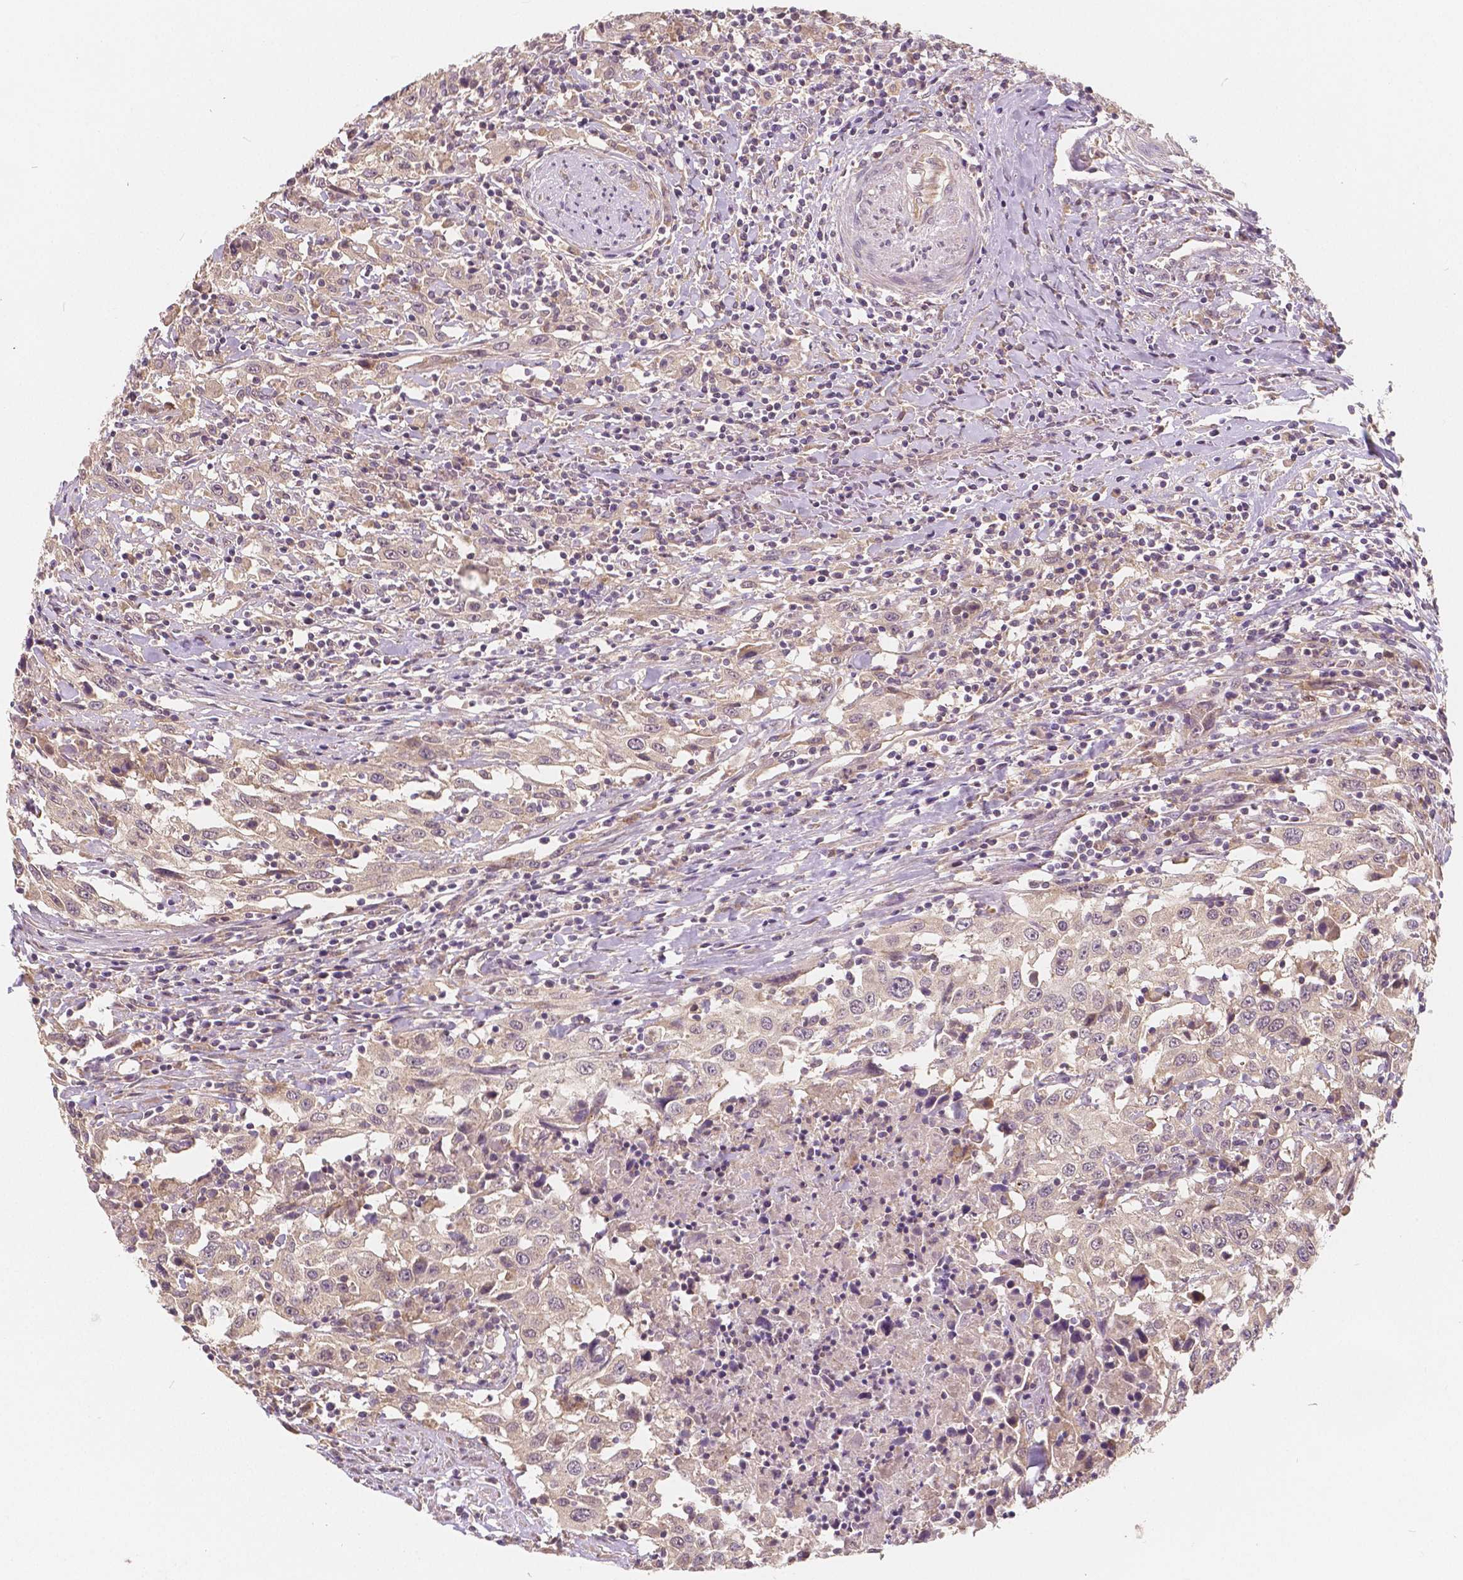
{"staining": {"intensity": "weak", "quantity": "<25%", "location": "cytoplasmic/membranous"}, "tissue": "urothelial cancer", "cell_type": "Tumor cells", "image_type": "cancer", "snomed": [{"axis": "morphology", "description": "Urothelial carcinoma, High grade"}, {"axis": "topography", "description": "Urinary bladder"}], "caption": "Tumor cells show no significant protein positivity in high-grade urothelial carcinoma.", "gene": "SNX12", "patient": {"sex": "male", "age": 61}}